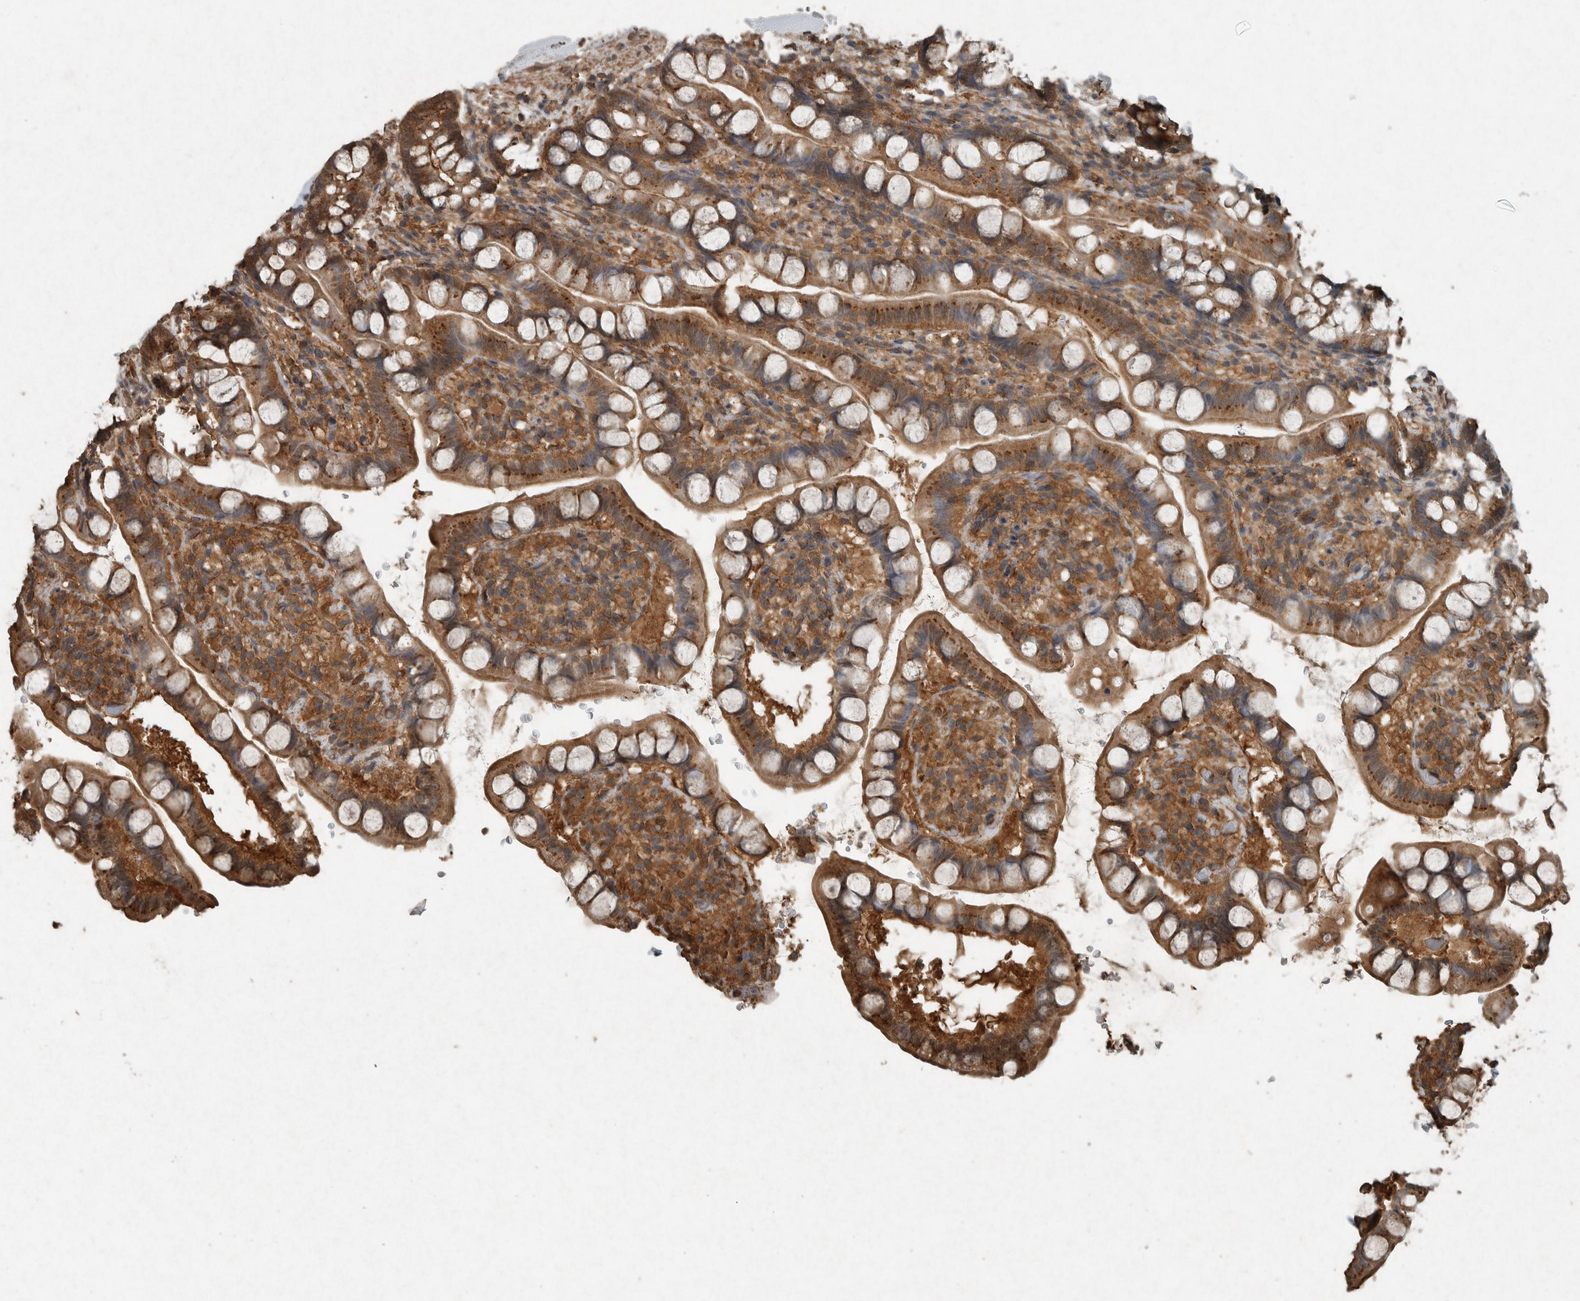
{"staining": {"intensity": "moderate", "quantity": ">75%", "location": "cytoplasmic/membranous"}, "tissue": "small intestine", "cell_type": "Glandular cells", "image_type": "normal", "snomed": [{"axis": "morphology", "description": "Normal tissue, NOS"}, {"axis": "topography", "description": "Smooth muscle"}, {"axis": "topography", "description": "Small intestine"}], "caption": "Immunohistochemistry (IHC) photomicrograph of normal human small intestine stained for a protein (brown), which reveals medium levels of moderate cytoplasmic/membranous positivity in approximately >75% of glandular cells.", "gene": "ARHGEF12", "patient": {"sex": "female", "age": 84}}